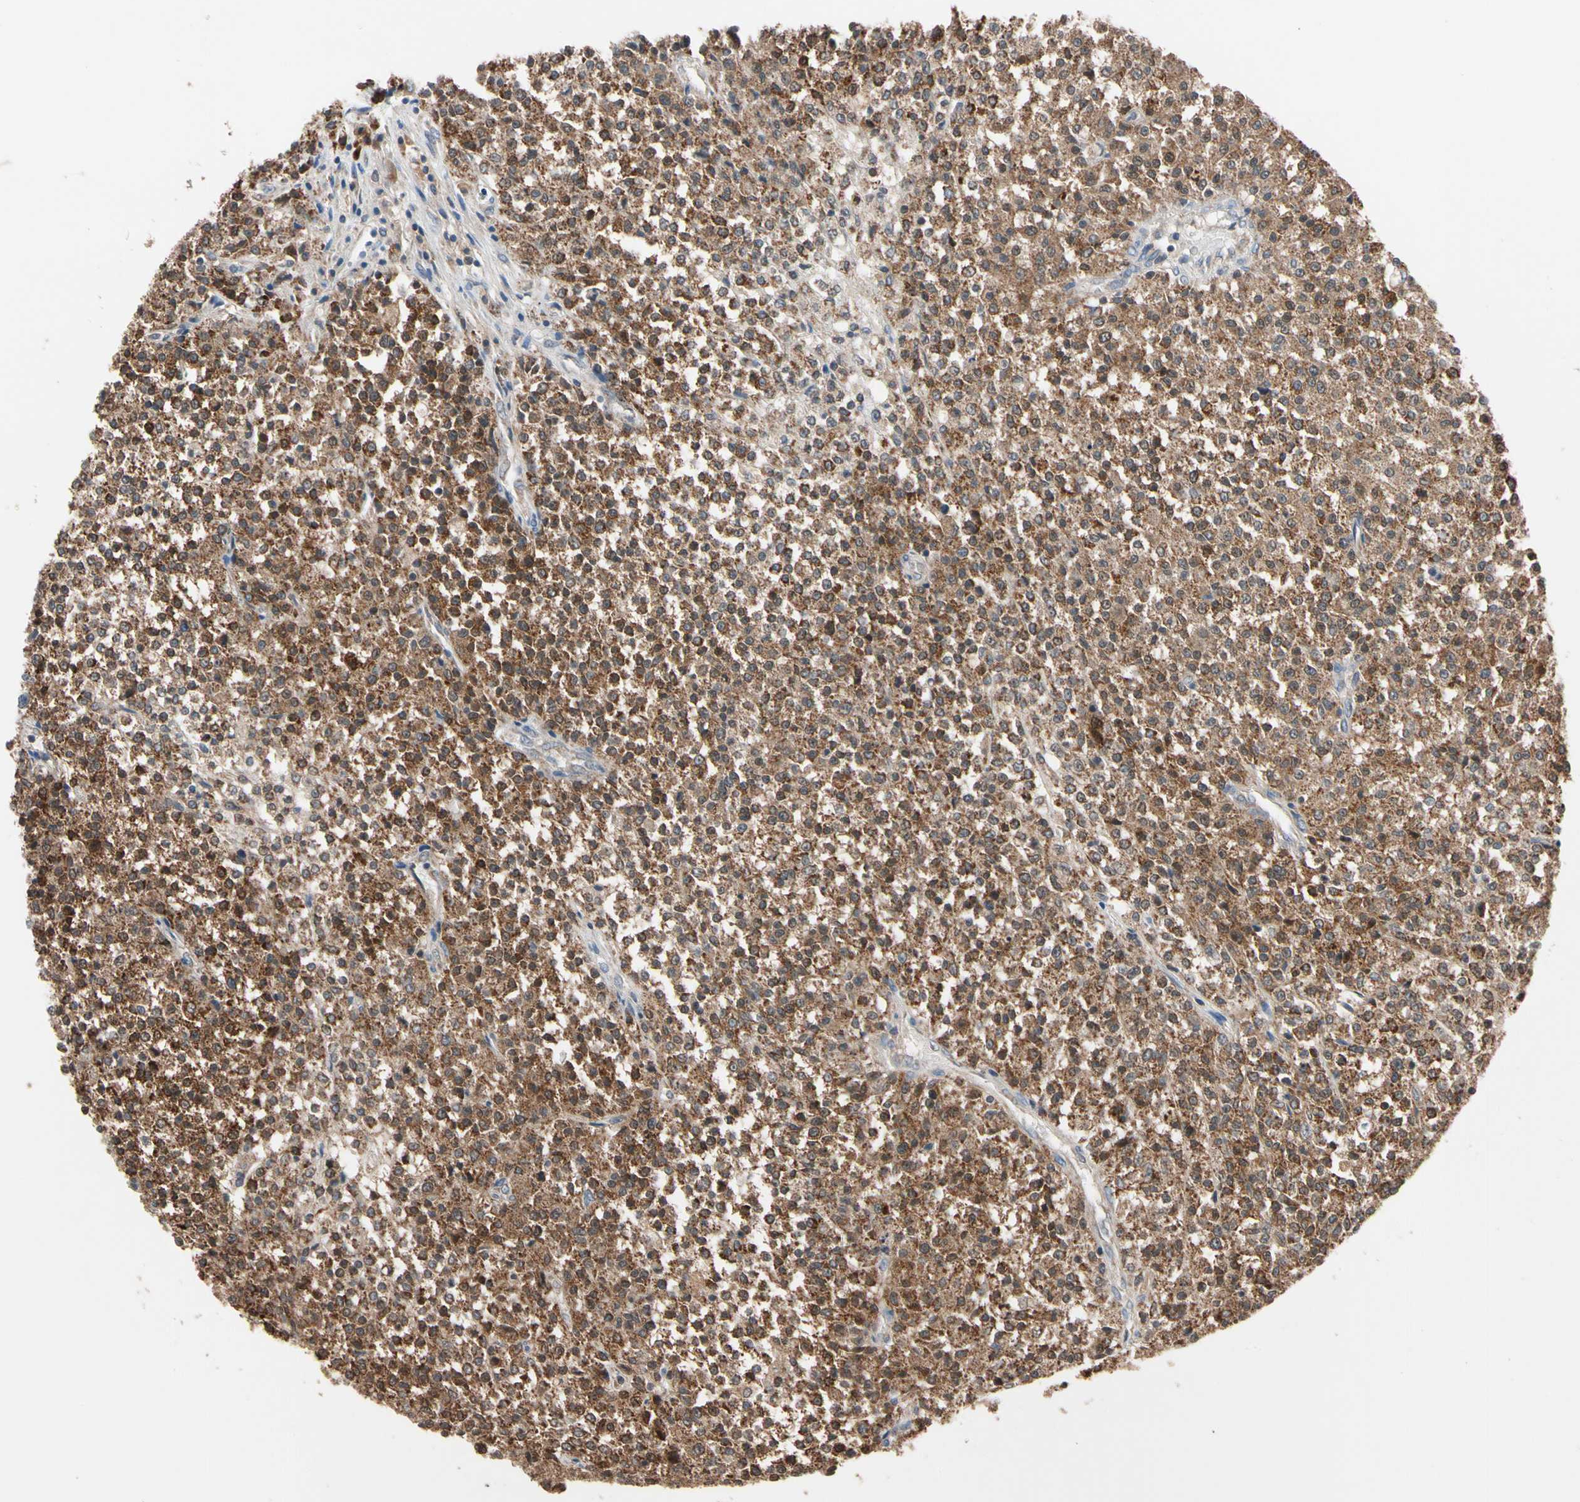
{"staining": {"intensity": "strong", "quantity": ">75%", "location": "cytoplasmic/membranous"}, "tissue": "testis cancer", "cell_type": "Tumor cells", "image_type": "cancer", "snomed": [{"axis": "morphology", "description": "Seminoma, NOS"}, {"axis": "topography", "description": "Testis"}], "caption": "Human seminoma (testis) stained with a brown dye displays strong cytoplasmic/membranous positive positivity in approximately >75% of tumor cells.", "gene": "MTHFS", "patient": {"sex": "male", "age": 59}}